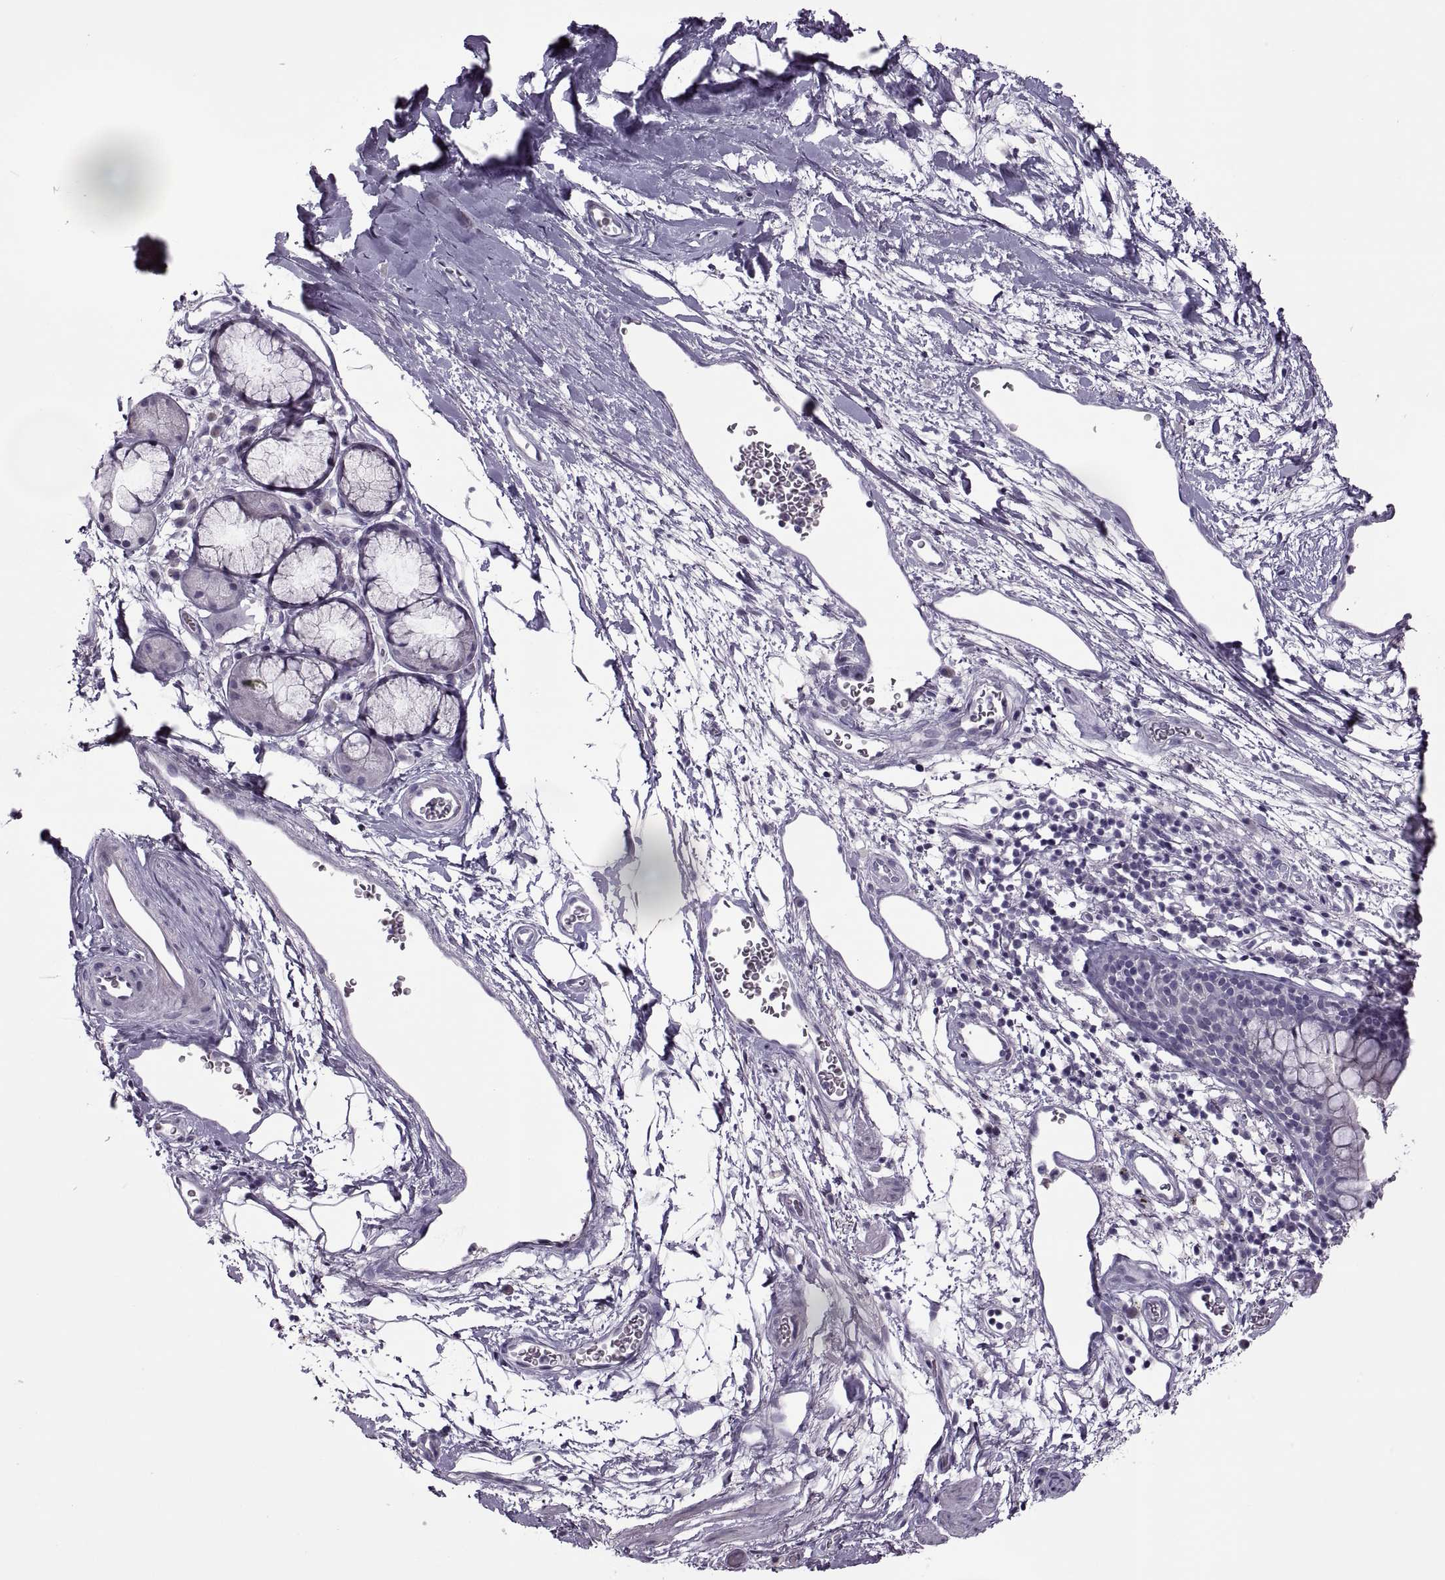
{"staining": {"intensity": "negative", "quantity": "none", "location": "none"}, "tissue": "bronchus", "cell_type": "Respiratory epithelial cells", "image_type": "normal", "snomed": [{"axis": "morphology", "description": "Normal tissue, NOS"}, {"axis": "topography", "description": "Cartilage tissue"}, {"axis": "topography", "description": "Bronchus"}], "caption": "The immunohistochemistry histopathology image has no significant positivity in respiratory epithelial cells of bronchus.", "gene": "RSPH6A", "patient": {"sex": "male", "age": 58}}